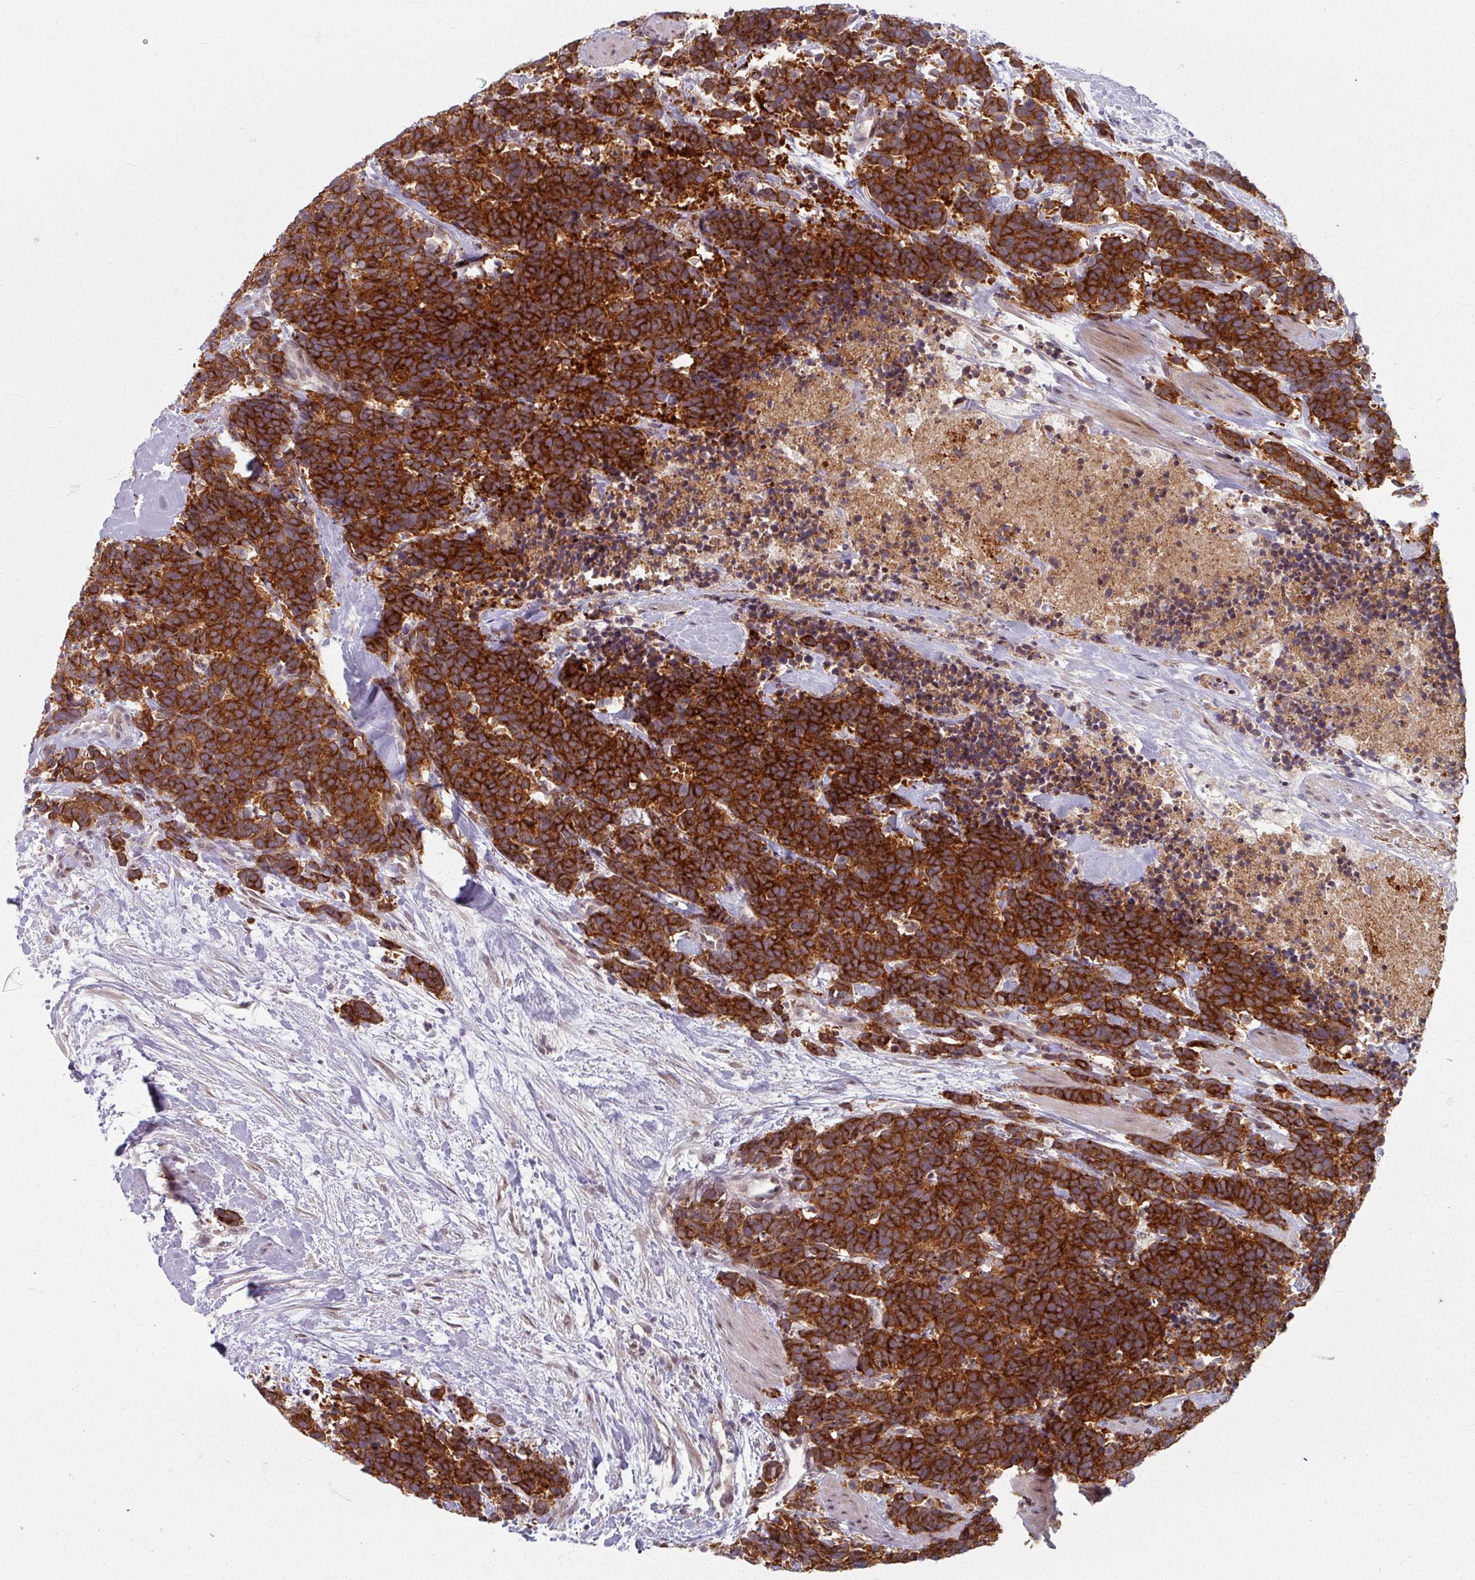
{"staining": {"intensity": "strong", "quantity": ">75%", "location": "cytoplasmic/membranous"}, "tissue": "carcinoid", "cell_type": "Tumor cells", "image_type": "cancer", "snomed": [{"axis": "morphology", "description": "Carcinoma, NOS"}, {"axis": "morphology", "description": "Carcinoid, malignant, NOS"}, {"axis": "topography", "description": "Prostate"}], "caption": "Malignant carcinoid stained with a brown dye demonstrates strong cytoplasmic/membranous positive positivity in approximately >75% of tumor cells.", "gene": "KLC3", "patient": {"sex": "male", "age": 57}}